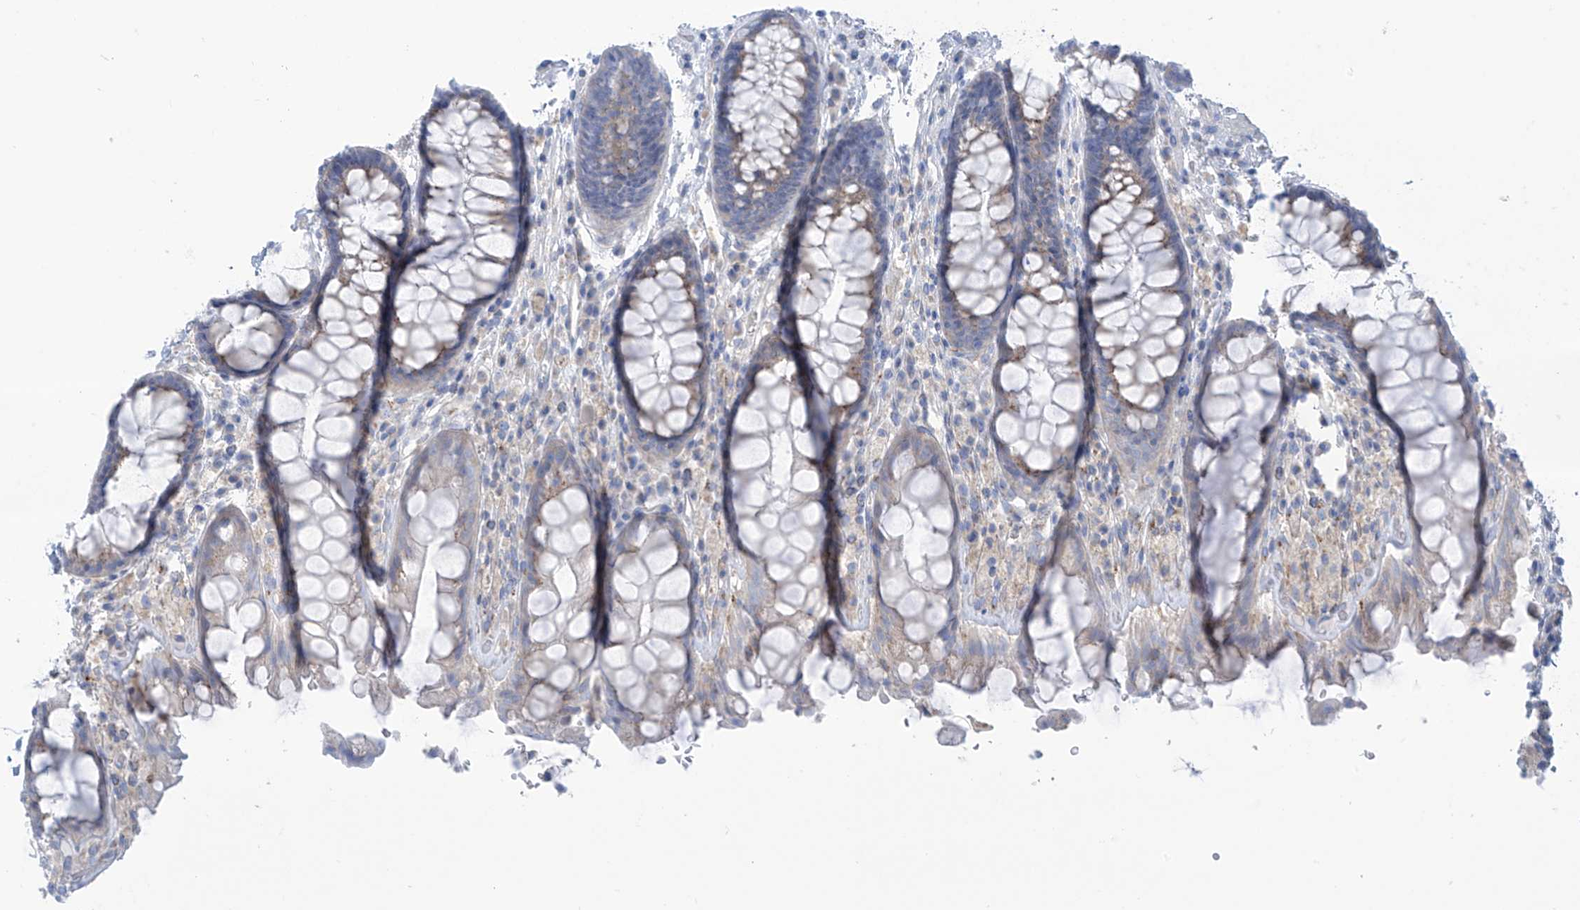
{"staining": {"intensity": "moderate", "quantity": "25%-75%", "location": "cytoplasmic/membranous"}, "tissue": "rectum", "cell_type": "Glandular cells", "image_type": "normal", "snomed": [{"axis": "morphology", "description": "Normal tissue, NOS"}, {"axis": "topography", "description": "Rectum"}], "caption": "High-magnification brightfield microscopy of normal rectum stained with DAB (3,3'-diaminobenzidine) (brown) and counterstained with hematoxylin (blue). glandular cells exhibit moderate cytoplasmic/membranous expression is appreciated in approximately25%-75% of cells. The staining was performed using DAB (3,3'-diaminobenzidine) to visualize the protein expression in brown, while the nuclei were stained in blue with hematoxylin (Magnification: 20x).", "gene": "FABP2", "patient": {"sex": "male", "age": 64}}